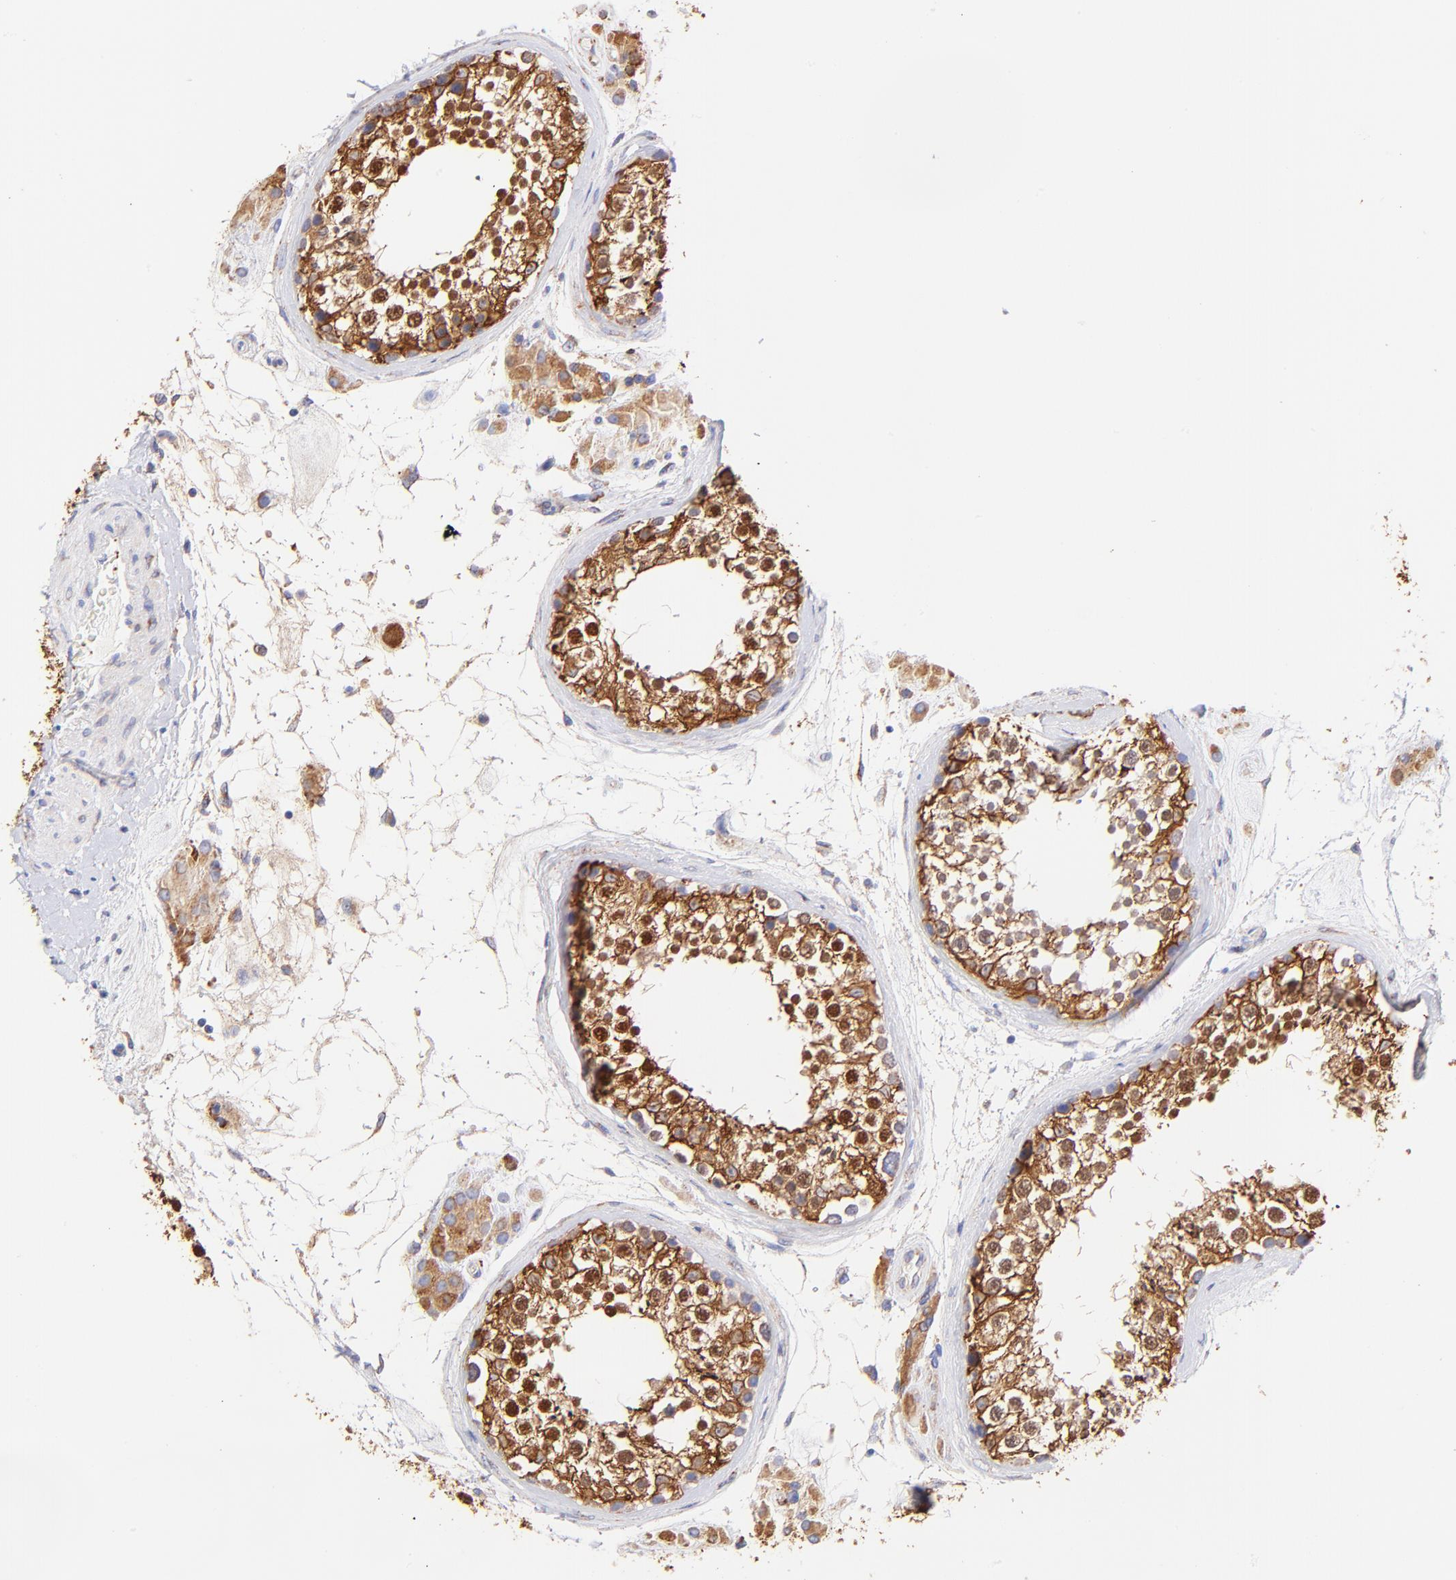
{"staining": {"intensity": "strong", "quantity": ">75%", "location": "cytoplasmic/membranous,nuclear"}, "tissue": "testis", "cell_type": "Cells in seminiferous ducts", "image_type": "normal", "snomed": [{"axis": "morphology", "description": "Normal tissue, NOS"}, {"axis": "topography", "description": "Testis"}], "caption": "Protein expression by IHC reveals strong cytoplasmic/membranous,nuclear positivity in about >75% of cells in seminiferous ducts in benign testis. Nuclei are stained in blue.", "gene": "SPARC", "patient": {"sex": "male", "age": 46}}